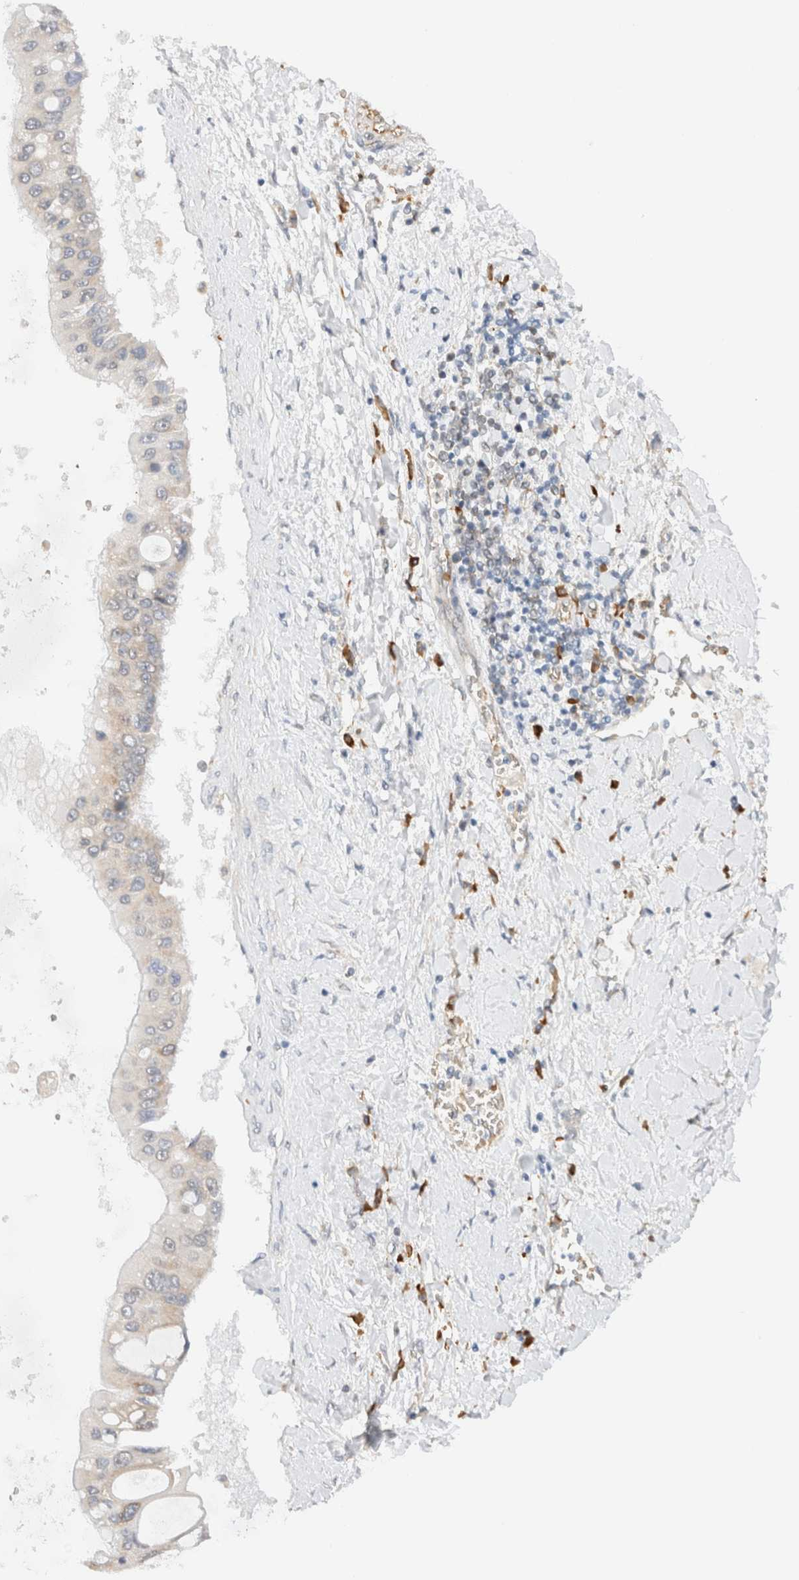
{"staining": {"intensity": "negative", "quantity": "none", "location": "none"}, "tissue": "liver cancer", "cell_type": "Tumor cells", "image_type": "cancer", "snomed": [{"axis": "morphology", "description": "Cholangiocarcinoma"}, {"axis": "topography", "description": "Liver"}], "caption": "An immunohistochemistry (IHC) photomicrograph of liver cholangiocarcinoma is shown. There is no staining in tumor cells of liver cholangiocarcinoma.", "gene": "SYVN1", "patient": {"sex": "male", "age": 50}}